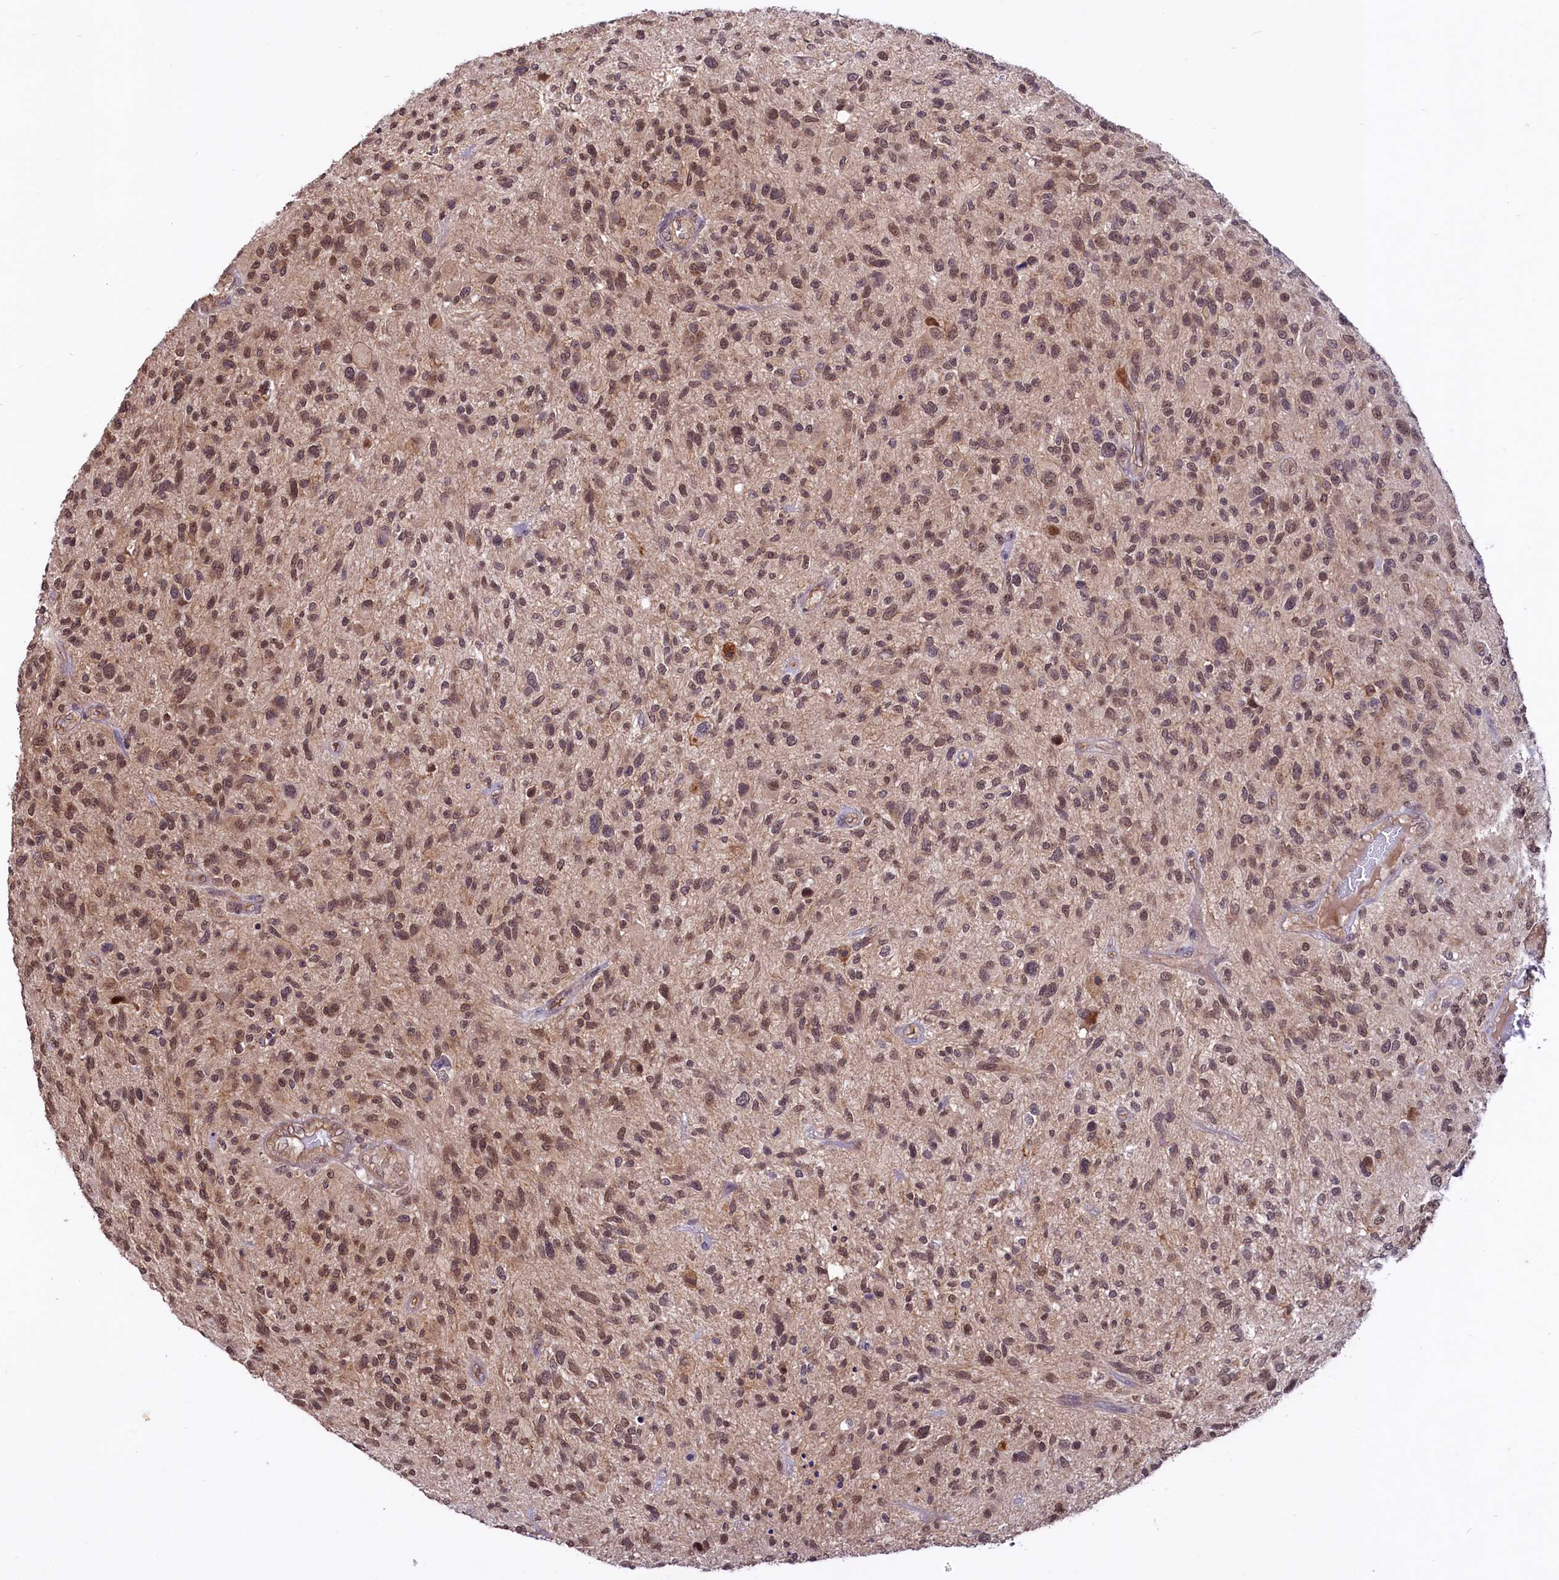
{"staining": {"intensity": "moderate", "quantity": ">75%", "location": "nuclear"}, "tissue": "glioma", "cell_type": "Tumor cells", "image_type": "cancer", "snomed": [{"axis": "morphology", "description": "Glioma, malignant, High grade"}, {"axis": "topography", "description": "Brain"}], "caption": "Moderate nuclear positivity for a protein is appreciated in about >75% of tumor cells of malignant glioma (high-grade) using immunohistochemistry.", "gene": "UBE3A", "patient": {"sex": "male", "age": 47}}